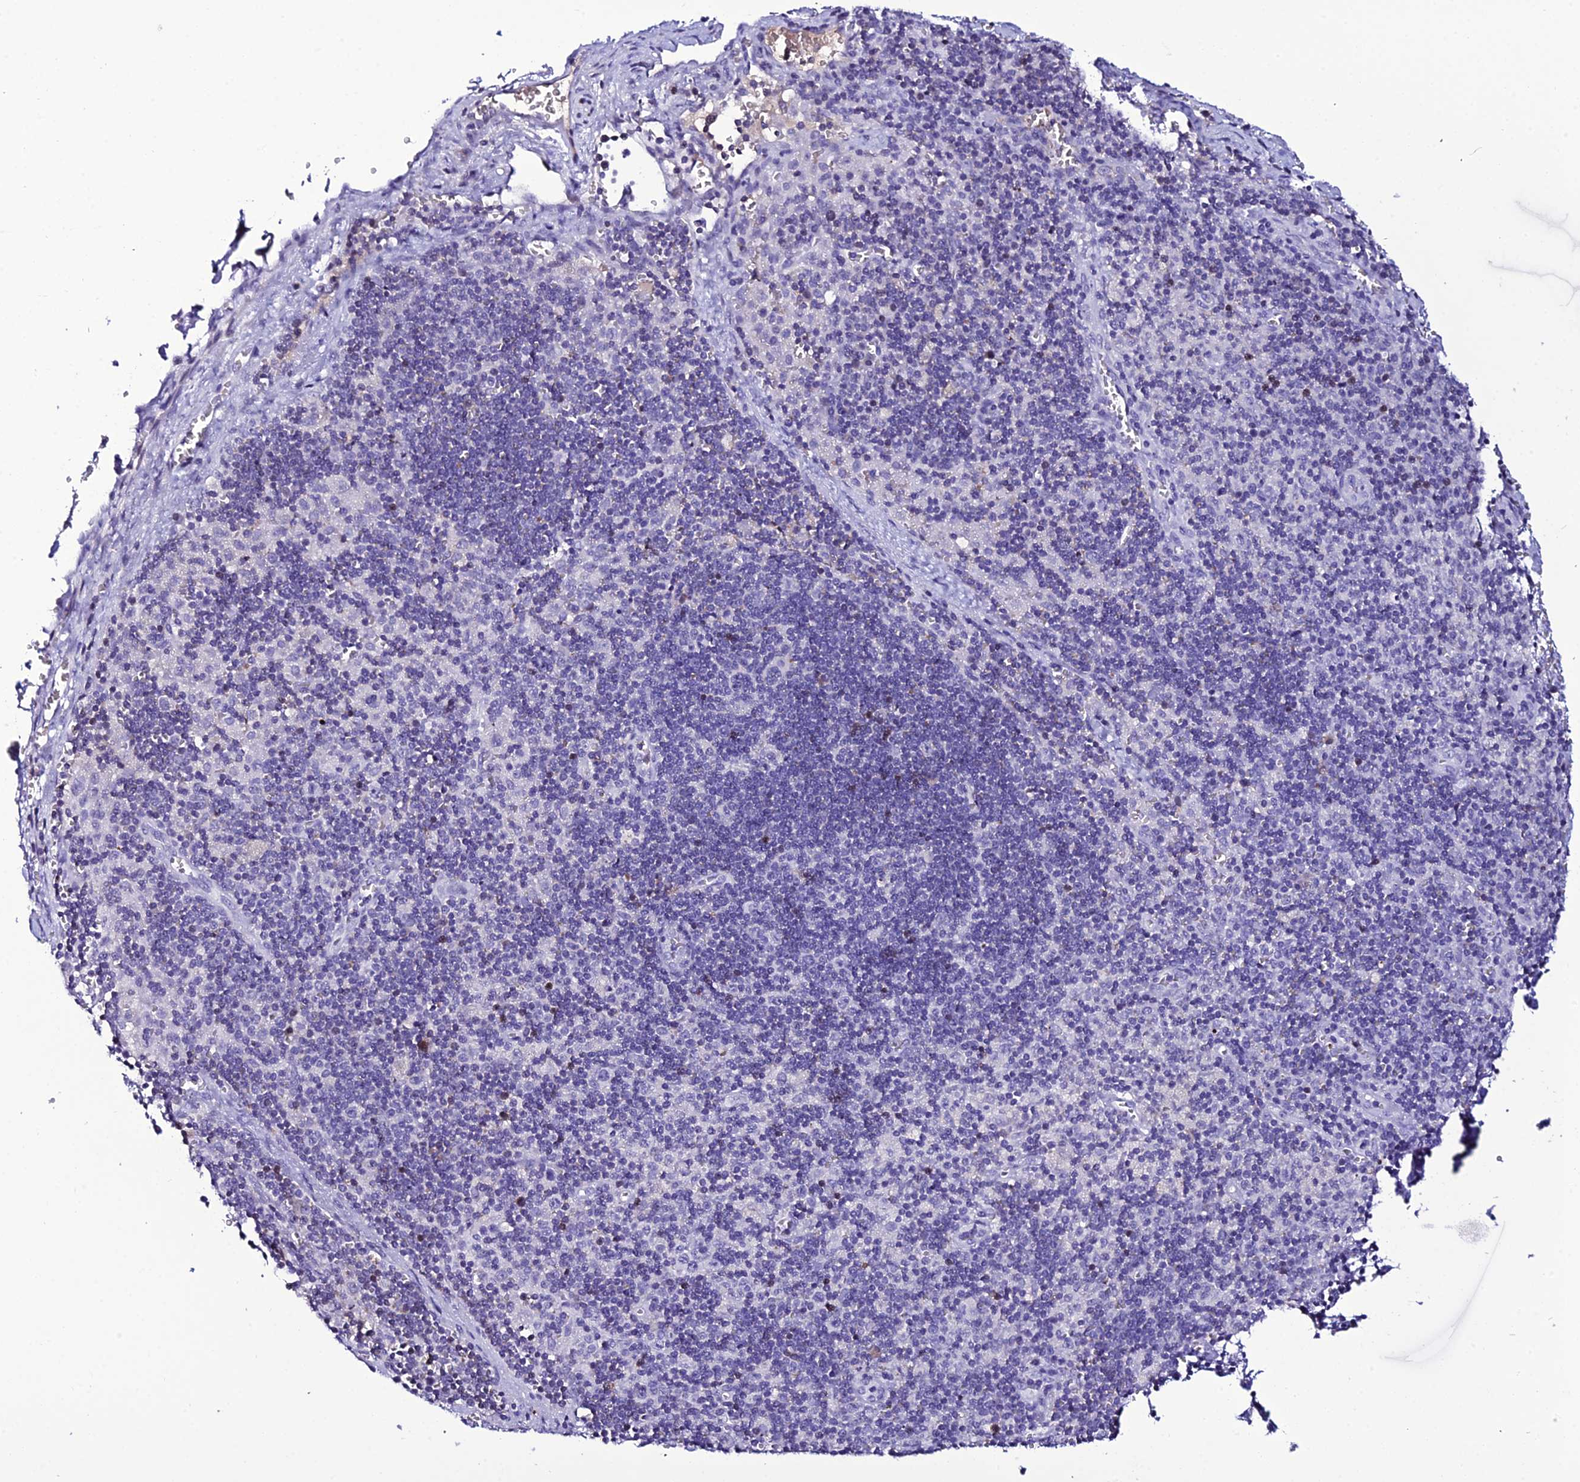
{"staining": {"intensity": "negative", "quantity": "none", "location": "none"}, "tissue": "pancreatic cancer", "cell_type": "Tumor cells", "image_type": "cancer", "snomed": [{"axis": "morphology", "description": "Adenocarcinoma, NOS"}, {"axis": "topography", "description": "Pancreas"}], "caption": "Immunohistochemistry of human adenocarcinoma (pancreatic) reveals no positivity in tumor cells. (Immunohistochemistry, brightfield microscopy, high magnification).", "gene": "DEFB132", "patient": {"sex": "male", "age": 65}}